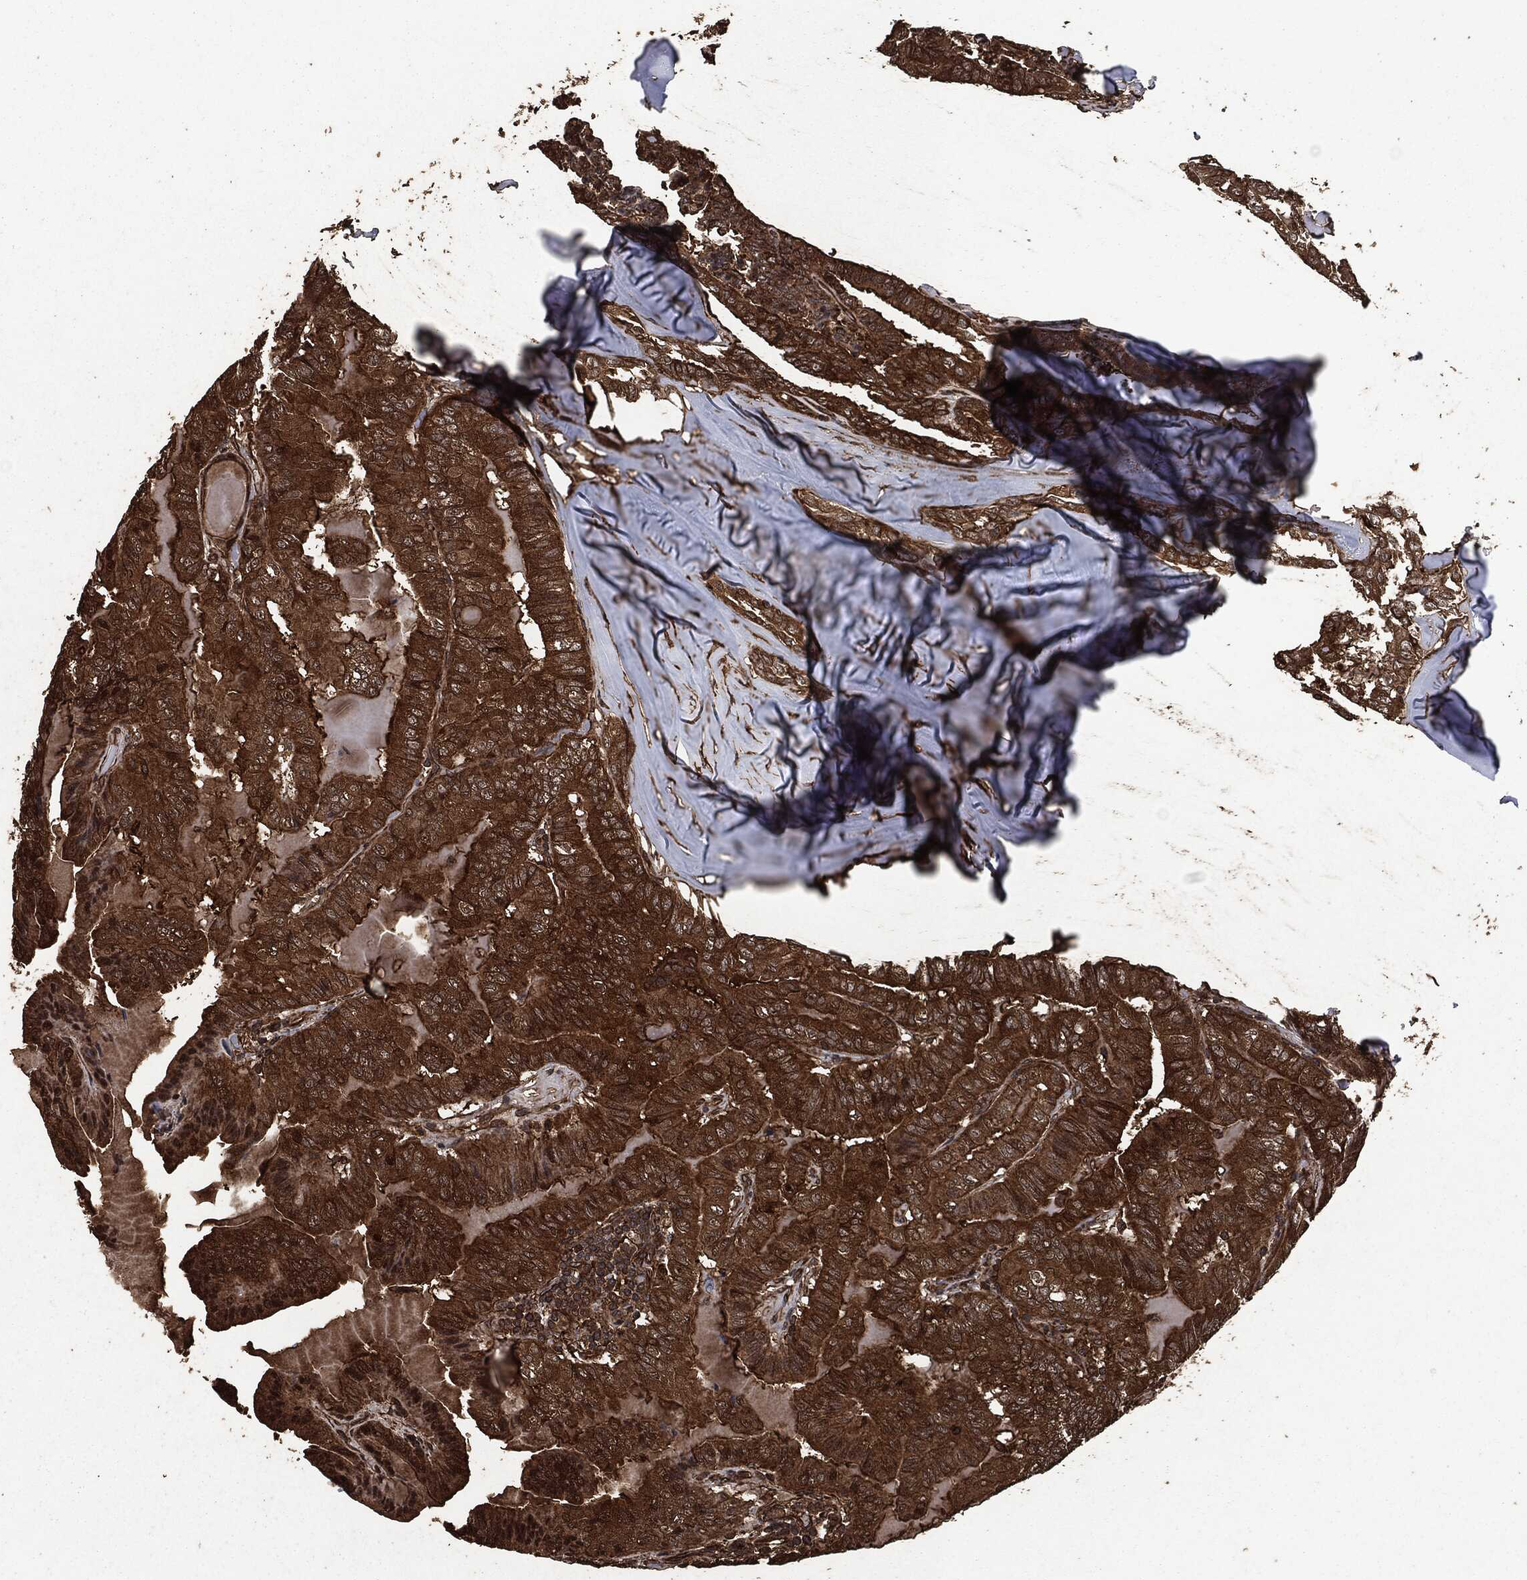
{"staining": {"intensity": "strong", "quantity": "25%-75%", "location": "cytoplasmic/membranous"}, "tissue": "thyroid cancer", "cell_type": "Tumor cells", "image_type": "cancer", "snomed": [{"axis": "morphology", "description": "Papillary adenocarcinoma, NOS"}, {"axis": "topography", "description": "Thyroid gland"}], "caption": "Protein staining displays strong cytoplasmic/membranous expression in about 25%-75% of tumor cells in thyroid cancer (papillary adenocarcinoma). (DAB (3,3'-diaminobenzidine) IHC, brown staining for protein, blue staining for nuclei).", "gene": "HRAS", "patient": {"sex": "female", "age": 68}}